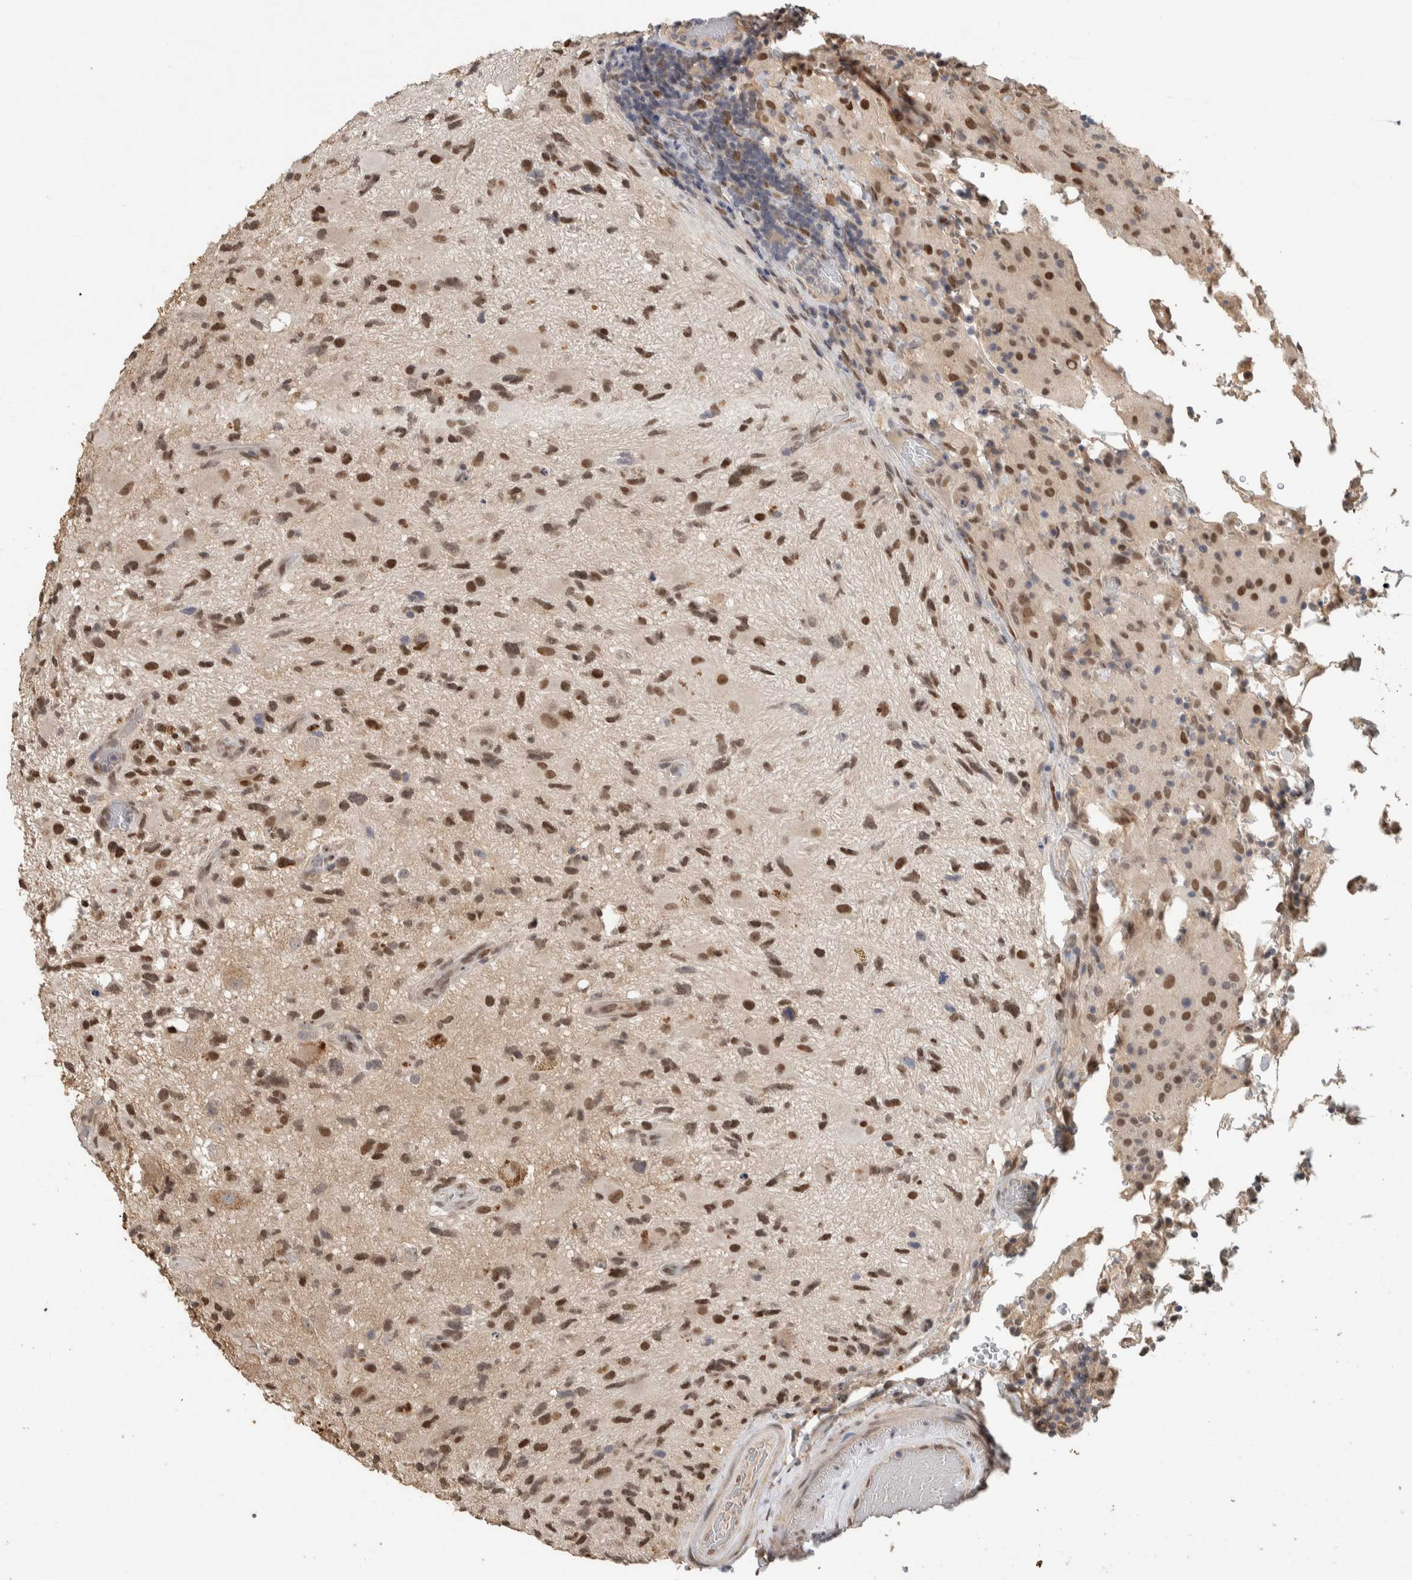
{"staining": {"intensity": "strong", "quantity": ">75%", "location": "nuclear"}, "tissue": "glioma", "cell_type": "Tumor cells", "image_type": "cancer", "snomed": [{"axis": "morphology", "description": "Glioma, malignant, High grade"}, {"axis": "topography", "description": "Brain"}], "caption": "High-power microscopy captured an immunohistochemistry histopathology image of glioma, revealing strong nuclear positivity in approximately >75% of tumor cells.", "gene": "CYSRT1", "patient": {"sex": "male", "age": 33}}